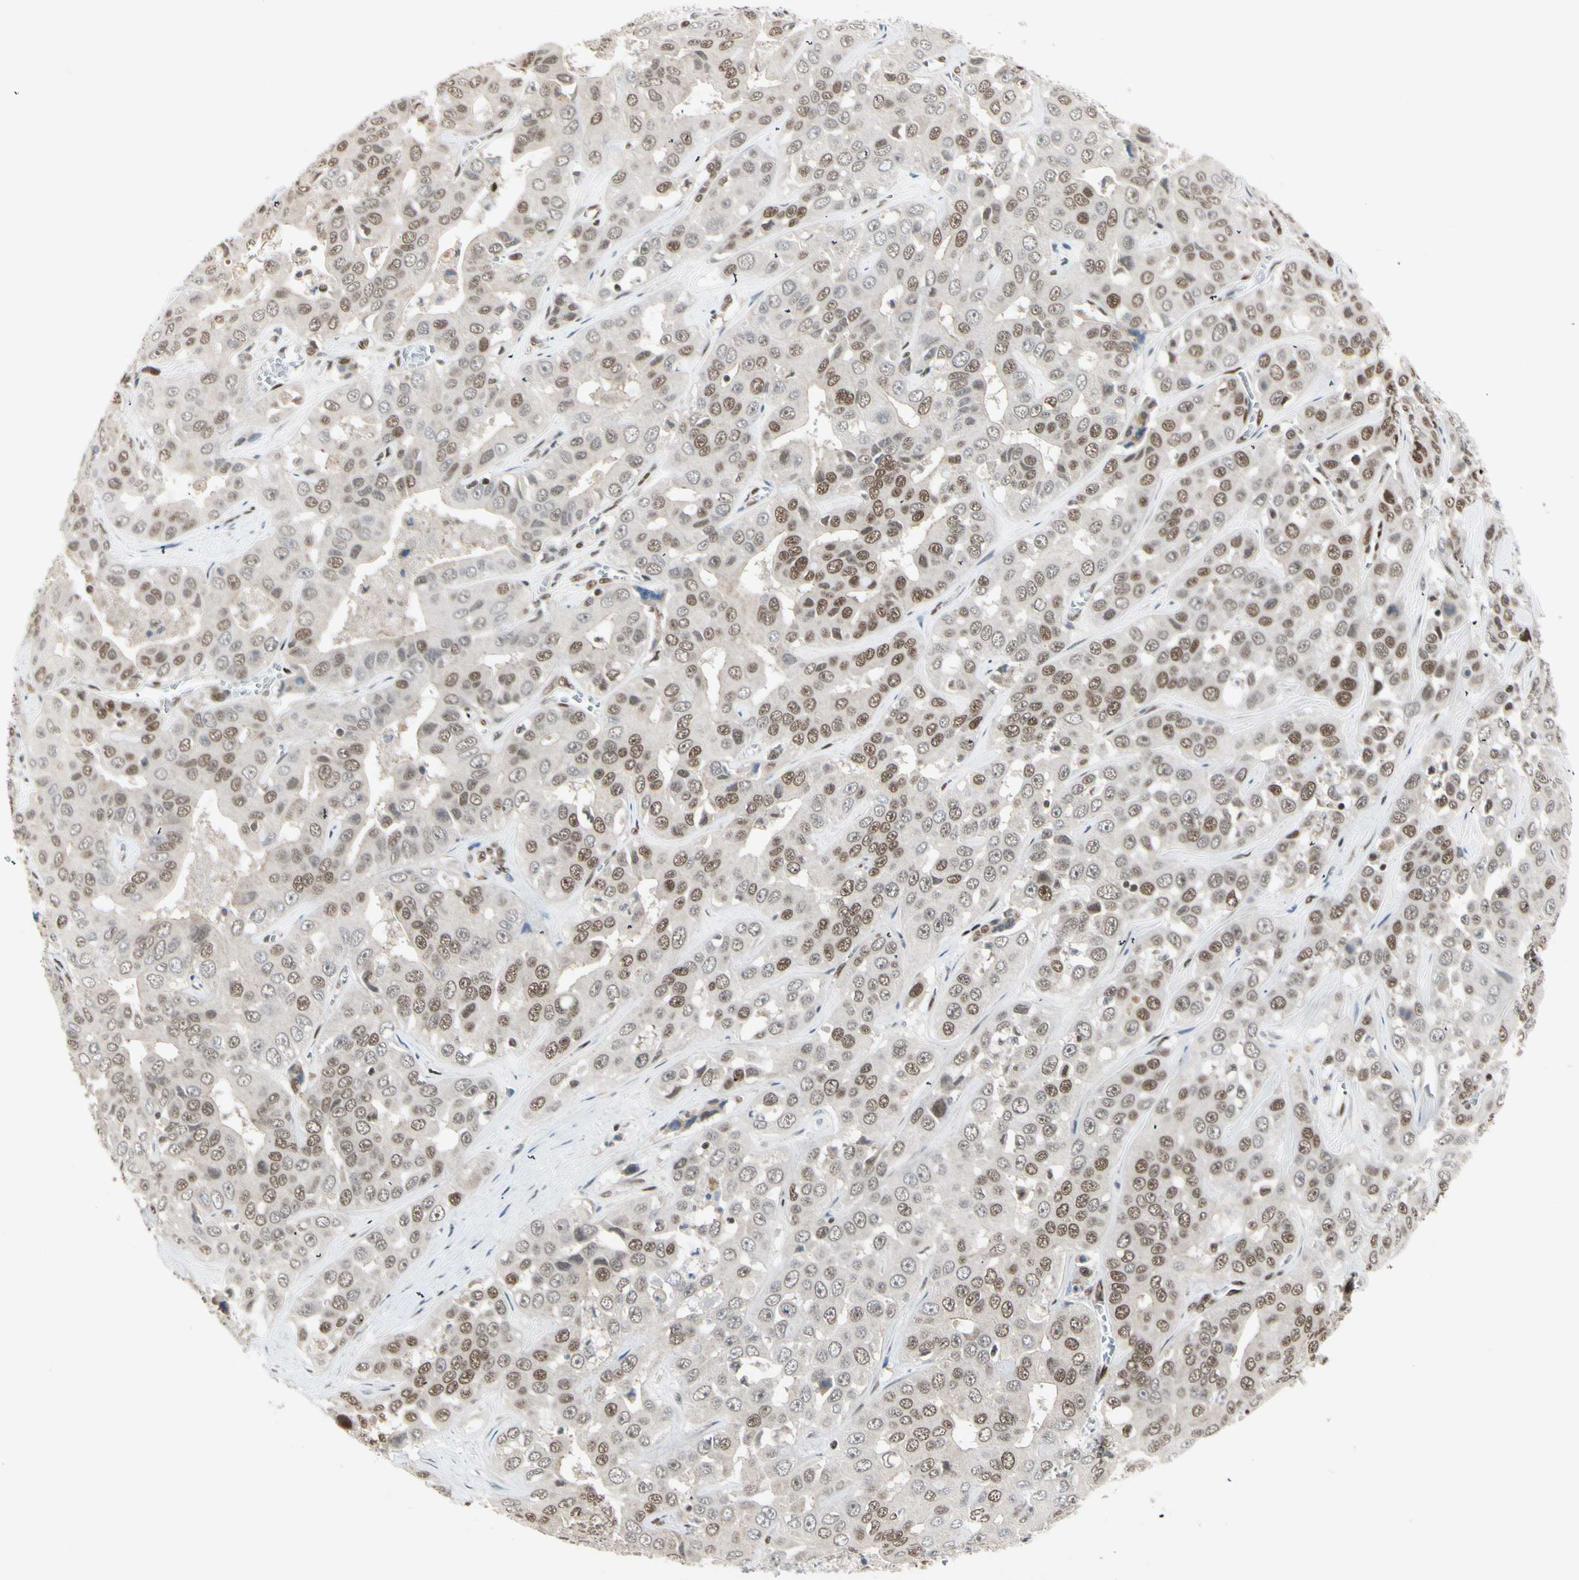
{"staining": {"intensity": "moderate", "quantity": ">75%", "location": "nuclear"}, "tissue": "liver cancer", "cell_type": "Tumor cells", "image_type": "cancer", "snomed": [{"axis": "morphology", "description": "Cholangiocarcinoma"}, {"axis": "topography", "description": "Liver"}], "caption": "The micrograph shows a brown stain indicating the presence of a protein in the nuclear of tumor cells in liver cancer. (DAB (3,3'-diaminobenzidine) IHC, brown staining for protein, blue staining for nuclei).", "gene": "CHAMP1", "patient": {"sex": "female", "age": 52}}